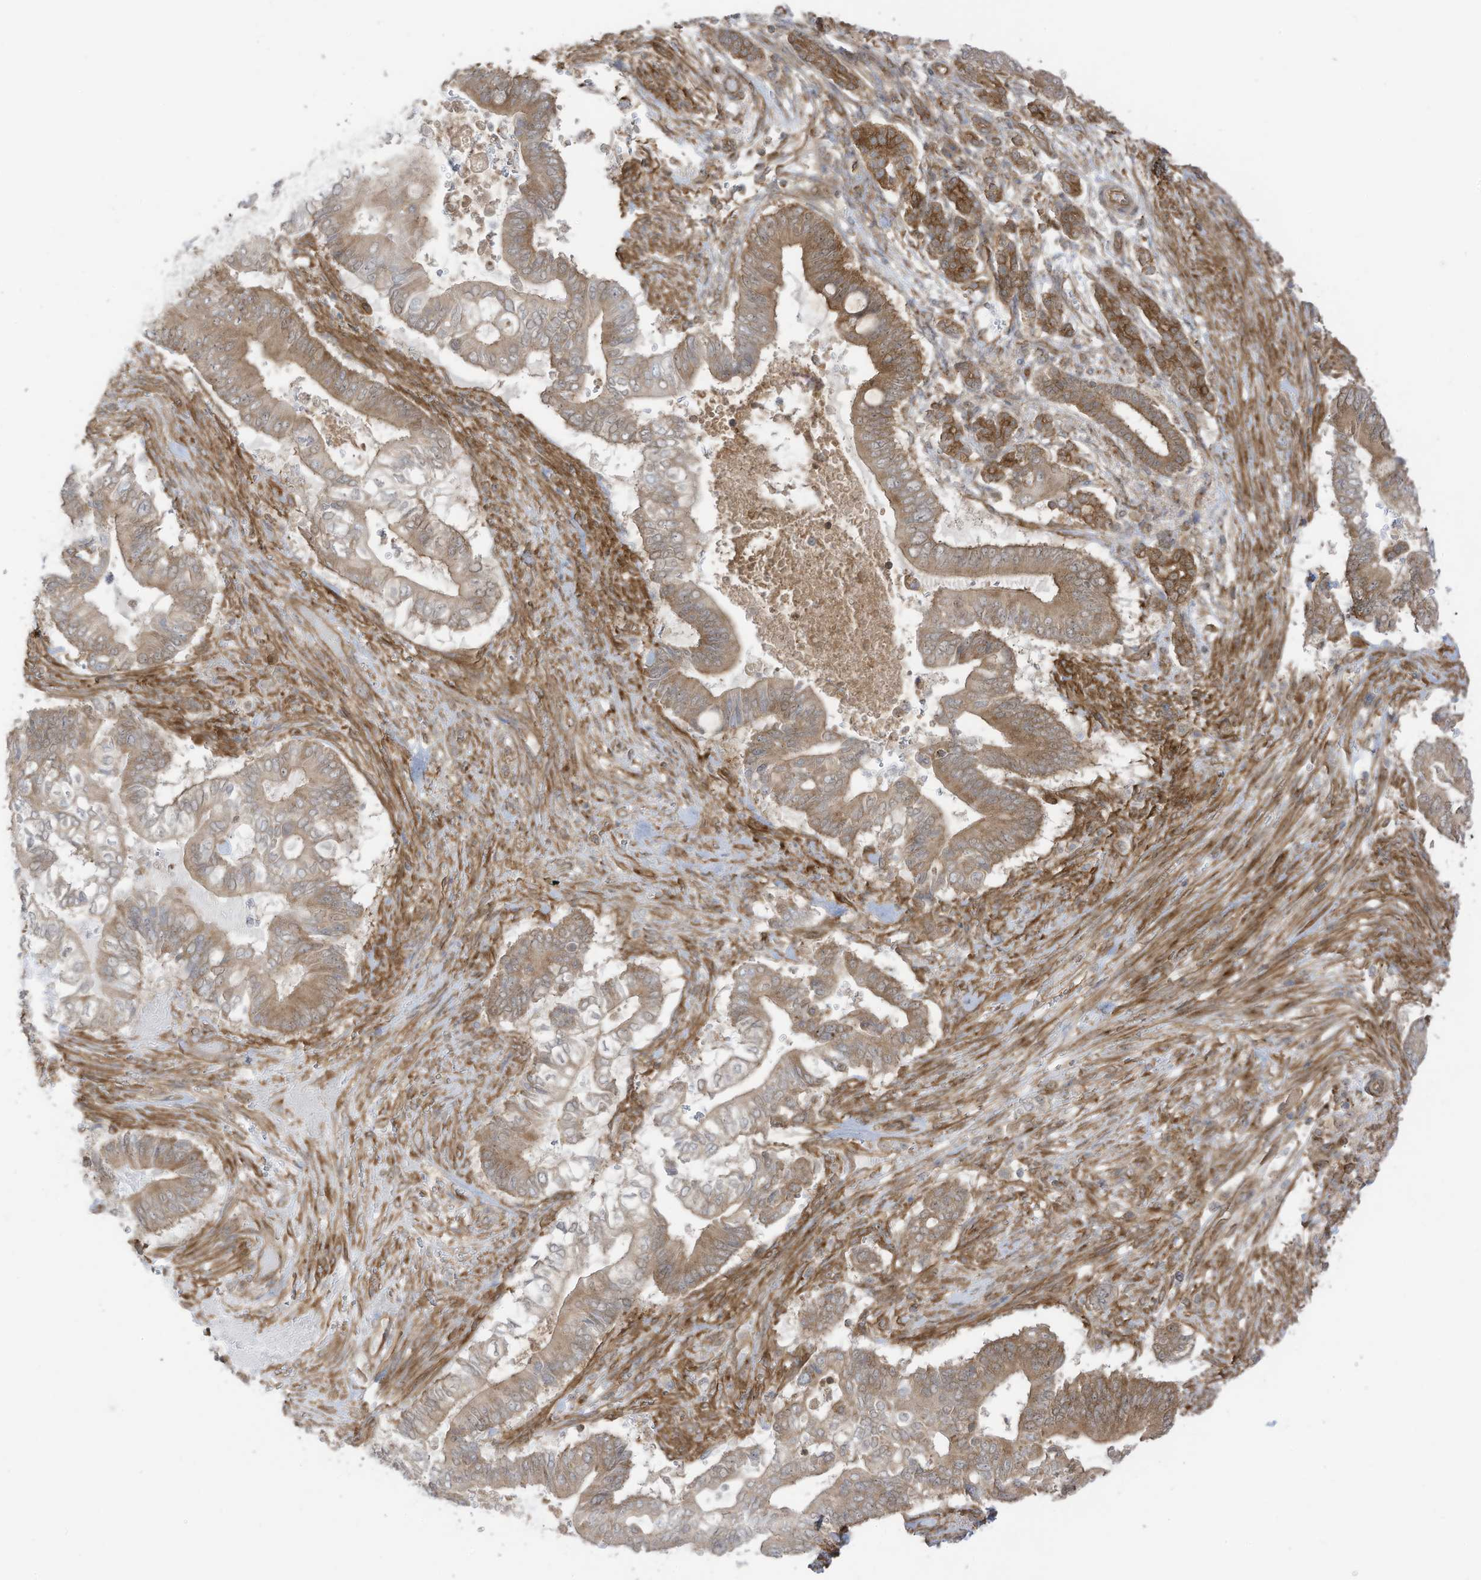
{"staining": {"intensity": "moderate", "quantity": ">75%", "location": "cytoplasmic/membranous"}, "tissue": "pancreatic cancer", "cell_type": "Tumor cells", "image_type": "cancer", "snomed": [{"axis": "morphology", "description": "Adenocarcinoma, NOS"}, {"axis": "topography", "description": "Pancreas"}], "caption": "DAB immunohistochemical staining of human pancreatic adenocarcinoma reveals moderate cytoplasmic/membranous protein positivity in about >75% of tumor cells.", "gene": "REPS1", "patient": {"sex": "male", "age": 68}}